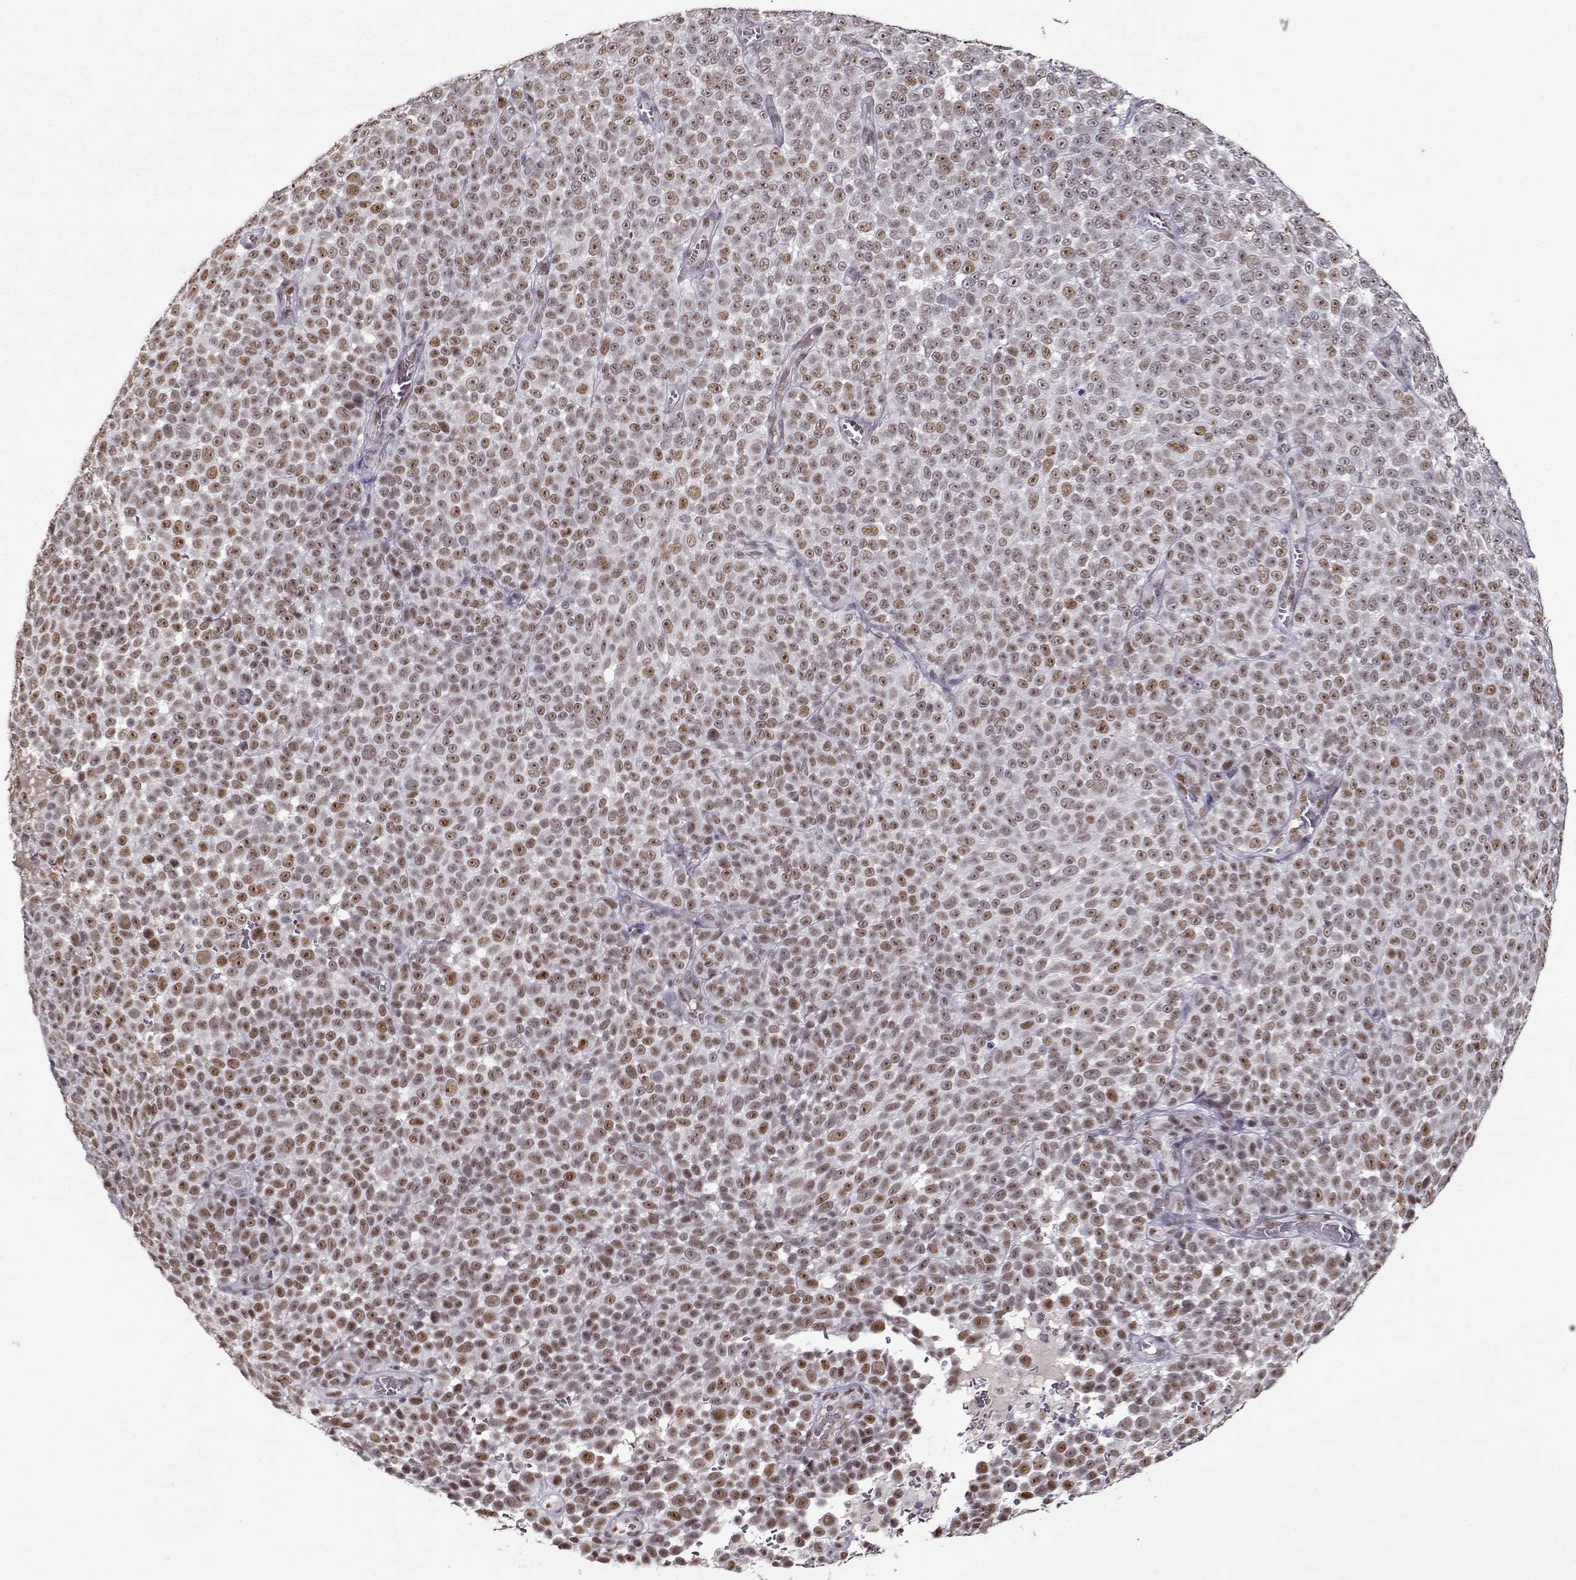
{"staining": {"intensity": "moderate", "quantity": "<25%", "location": "nuclear"}, "tissue": "melanoma", "cell_type": "Tumor cells", "image_type": "cancer", "snomed": [{"axis": "morphology", "description": "Malignant melanoma, NOS"}, {"axis": "topography", "description": "Skin"}], "caption": "Human melanoma stained with a brown dye demonstrates moderate nuclear positive positivity in about <25% of tumor cells.", "gene": "PRMT8", "patient": {"sex": "female", "age": 95}}